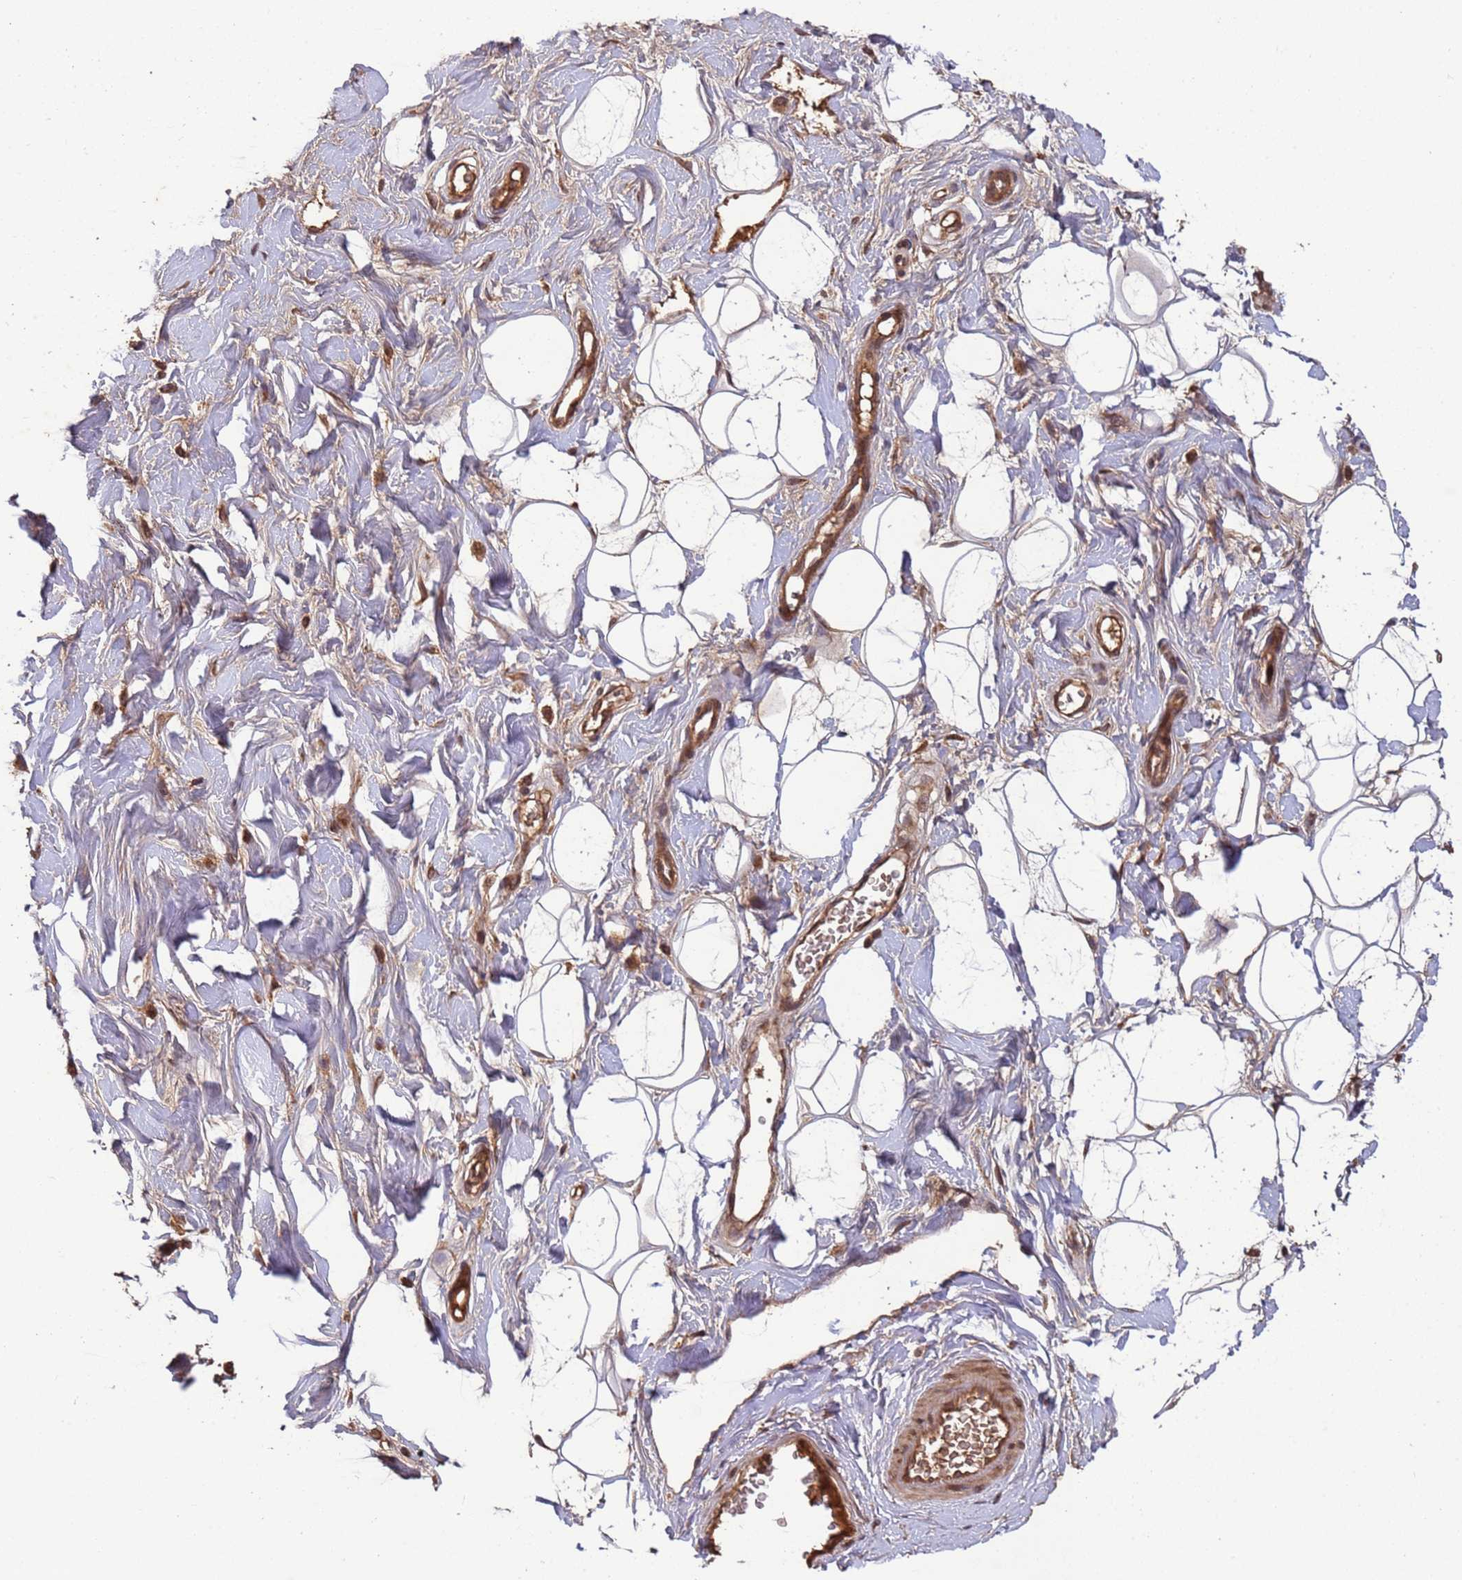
{"staining": {"intensity": "moderate", "quantity": "<25%", "location": "cytoplasmic/membranous"}, "tissue": "adipose tissue", "cell_type": "Adipocytes", "image_type": "normal", "snomed": [{"axis": "morphology", "description": "Normal tissue, NOS"}, {"axis": "topography", "description": "Breast"}], "caption": "Brown immunohistochemical staining in normal adipose tissue demonstrates moderate cytoplasmic/membranous staining in approximately <25% of adipocytes.", "gene": "ERI1", "patient": {"sex": "female", "age": 26}}